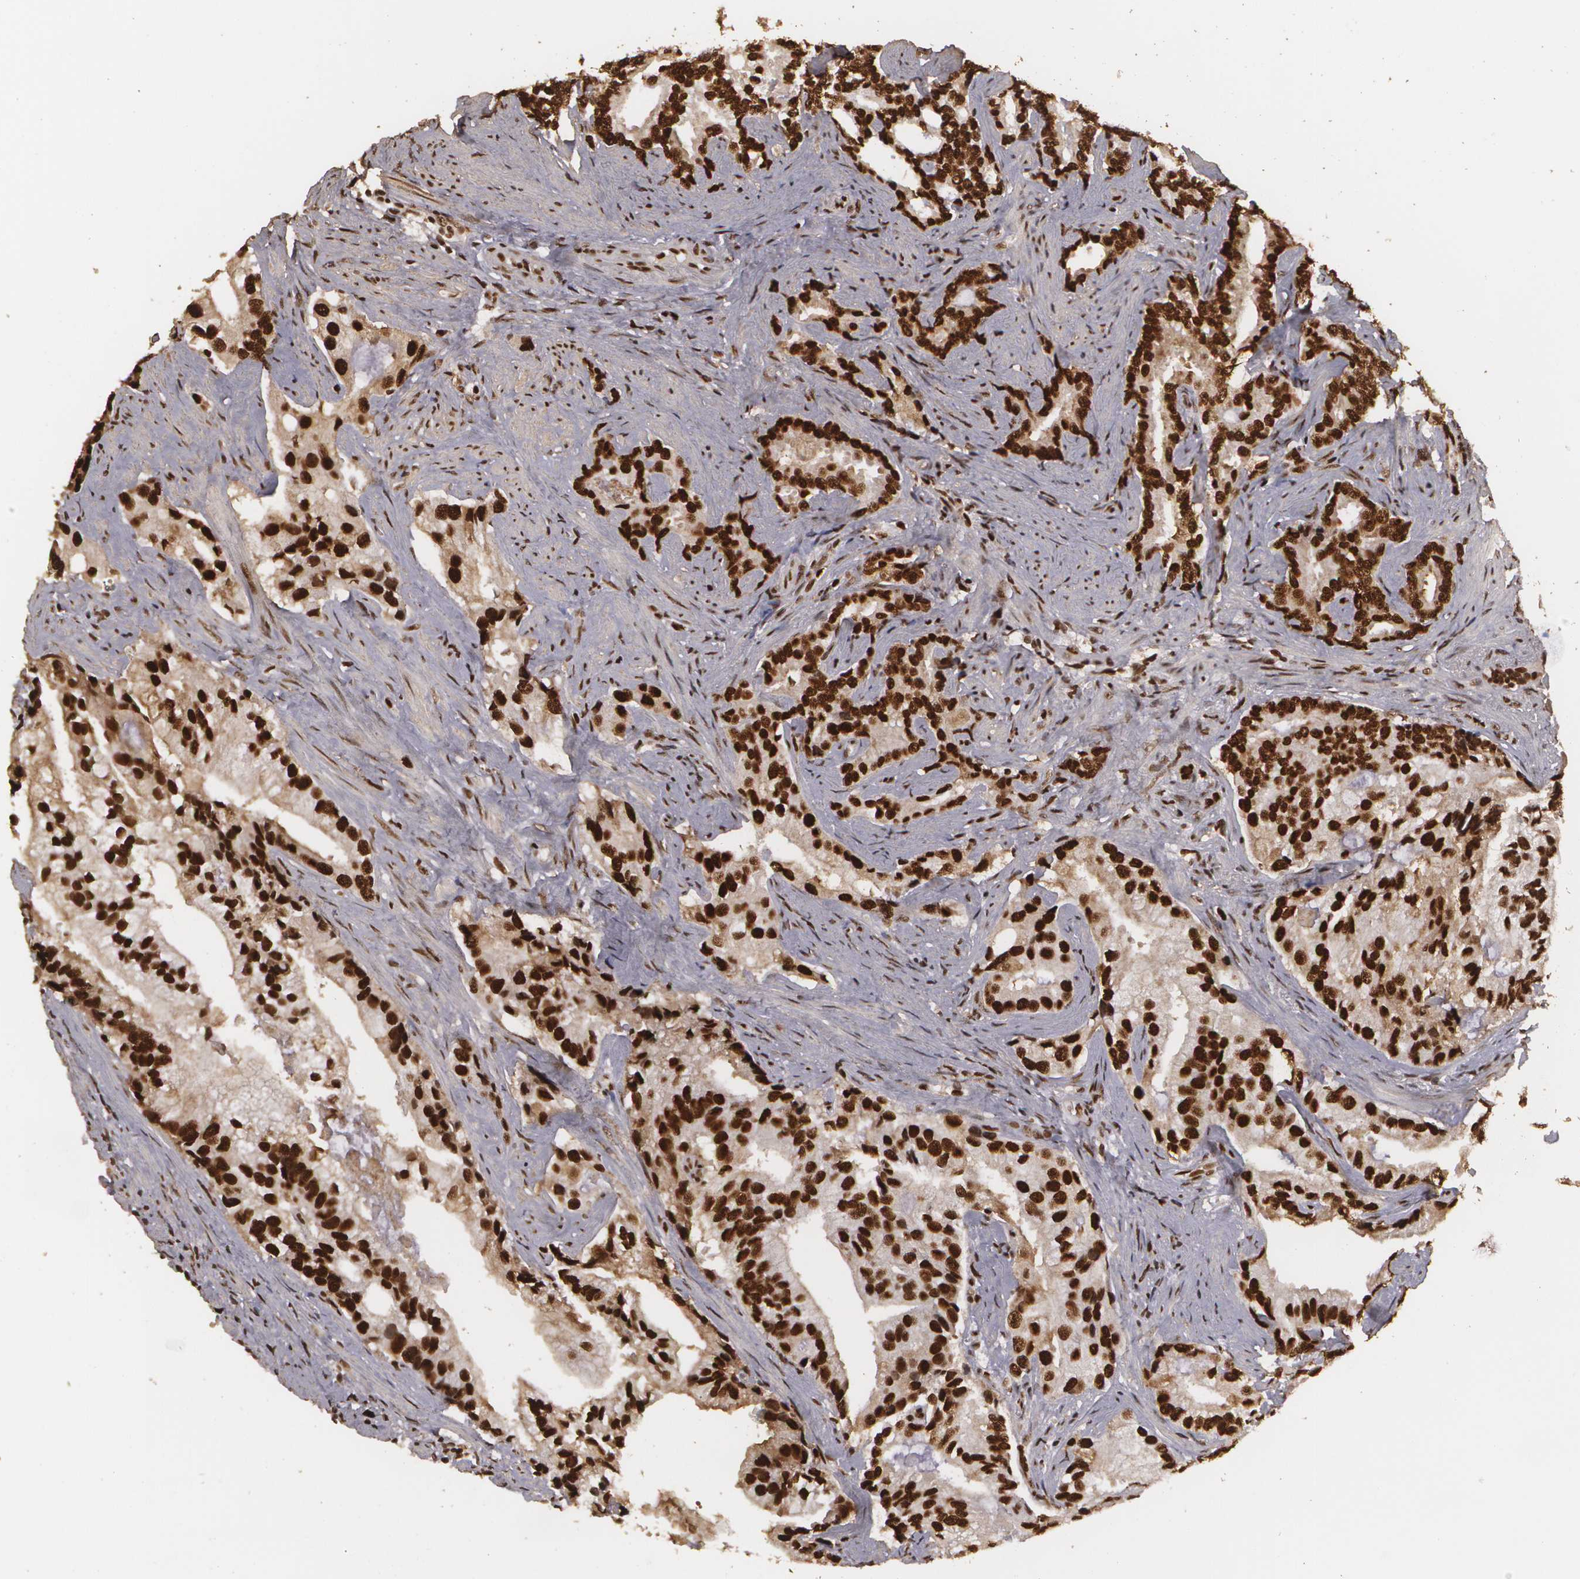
{"staining": {"intensity": "strong", "quantity": ">75%", "location": "cytoplasmic/membranous,nuclear"}, "tissue": "prostate cancer", "cell_type": "Tumor cells", "image_type": "cancer", "snomed": [{"axis": "morphology", "description": "Adenocarcinoma, Low grade"}, {"axis": "topography", "description": "Prostate"}], "caption": "This photomicrograph reveals prostate cancer stained with immunohistochemistry (IHC) to label a protein in brown. The cytoplasmic/membranous and nuclear of tumor cells show strong positivity for the protein. Nuclei are counter-stained blue.", "gene": "RCOR1", "patient": {"sex": "male", "age": 71}}